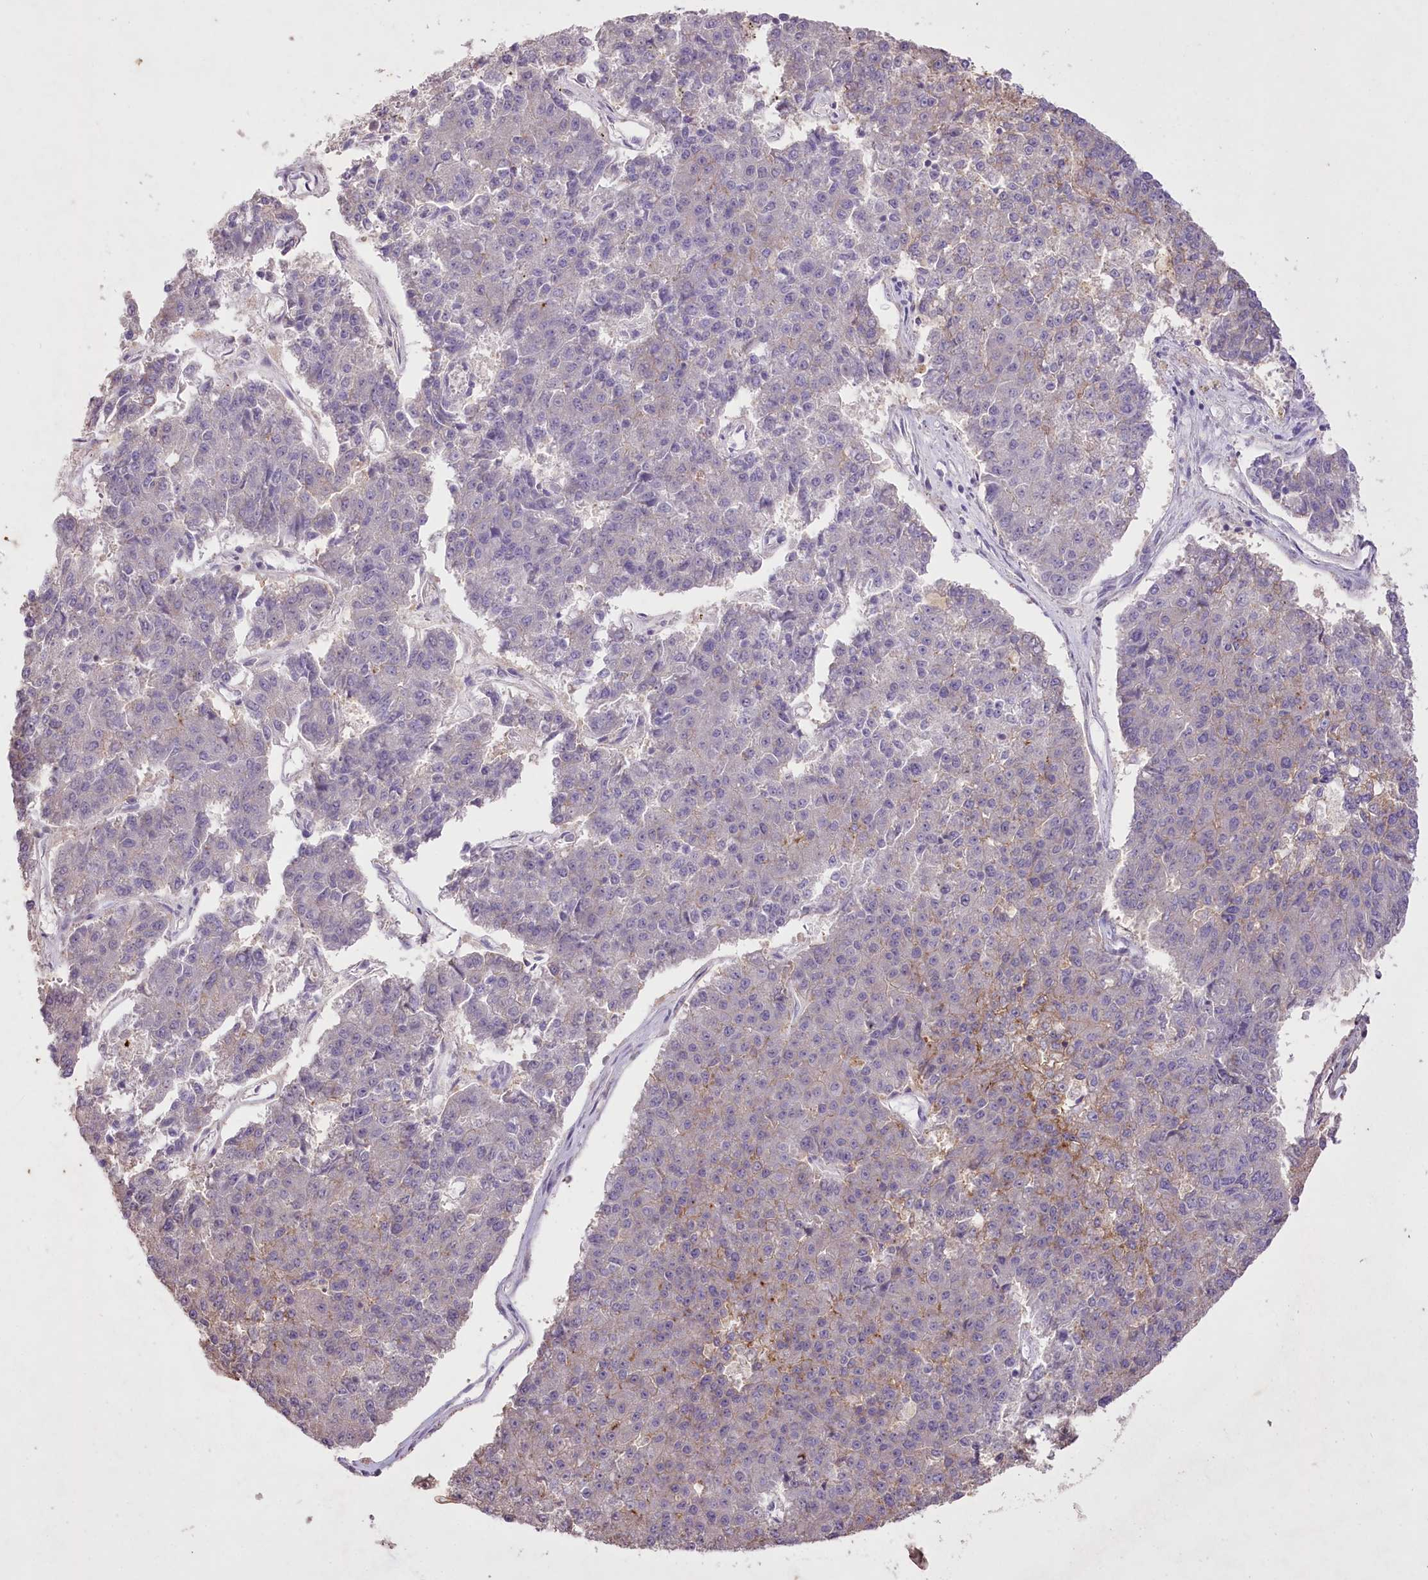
{"staining": {"intensity": "weak", "quantity": "<25%", "location": "cytoplasmic/membranous"}, "tissue": "pancreatic cancer", "cell_type": "Tumor cells", "image_type": "cancer", "snomed": [{"axis": "morphology", "description": "Adenocarcinoma, NOS"}, {"axis": "topography", "description": "Pancreas"}], "caption": "An image of pancreatic cancer stained for a protein reveals no brown staining in tumor cells. (Brightfield microscopy of DAB IHC at high magnification).", "gene": "ENPP1", "patient": {"sex": "male", "age": 50}}